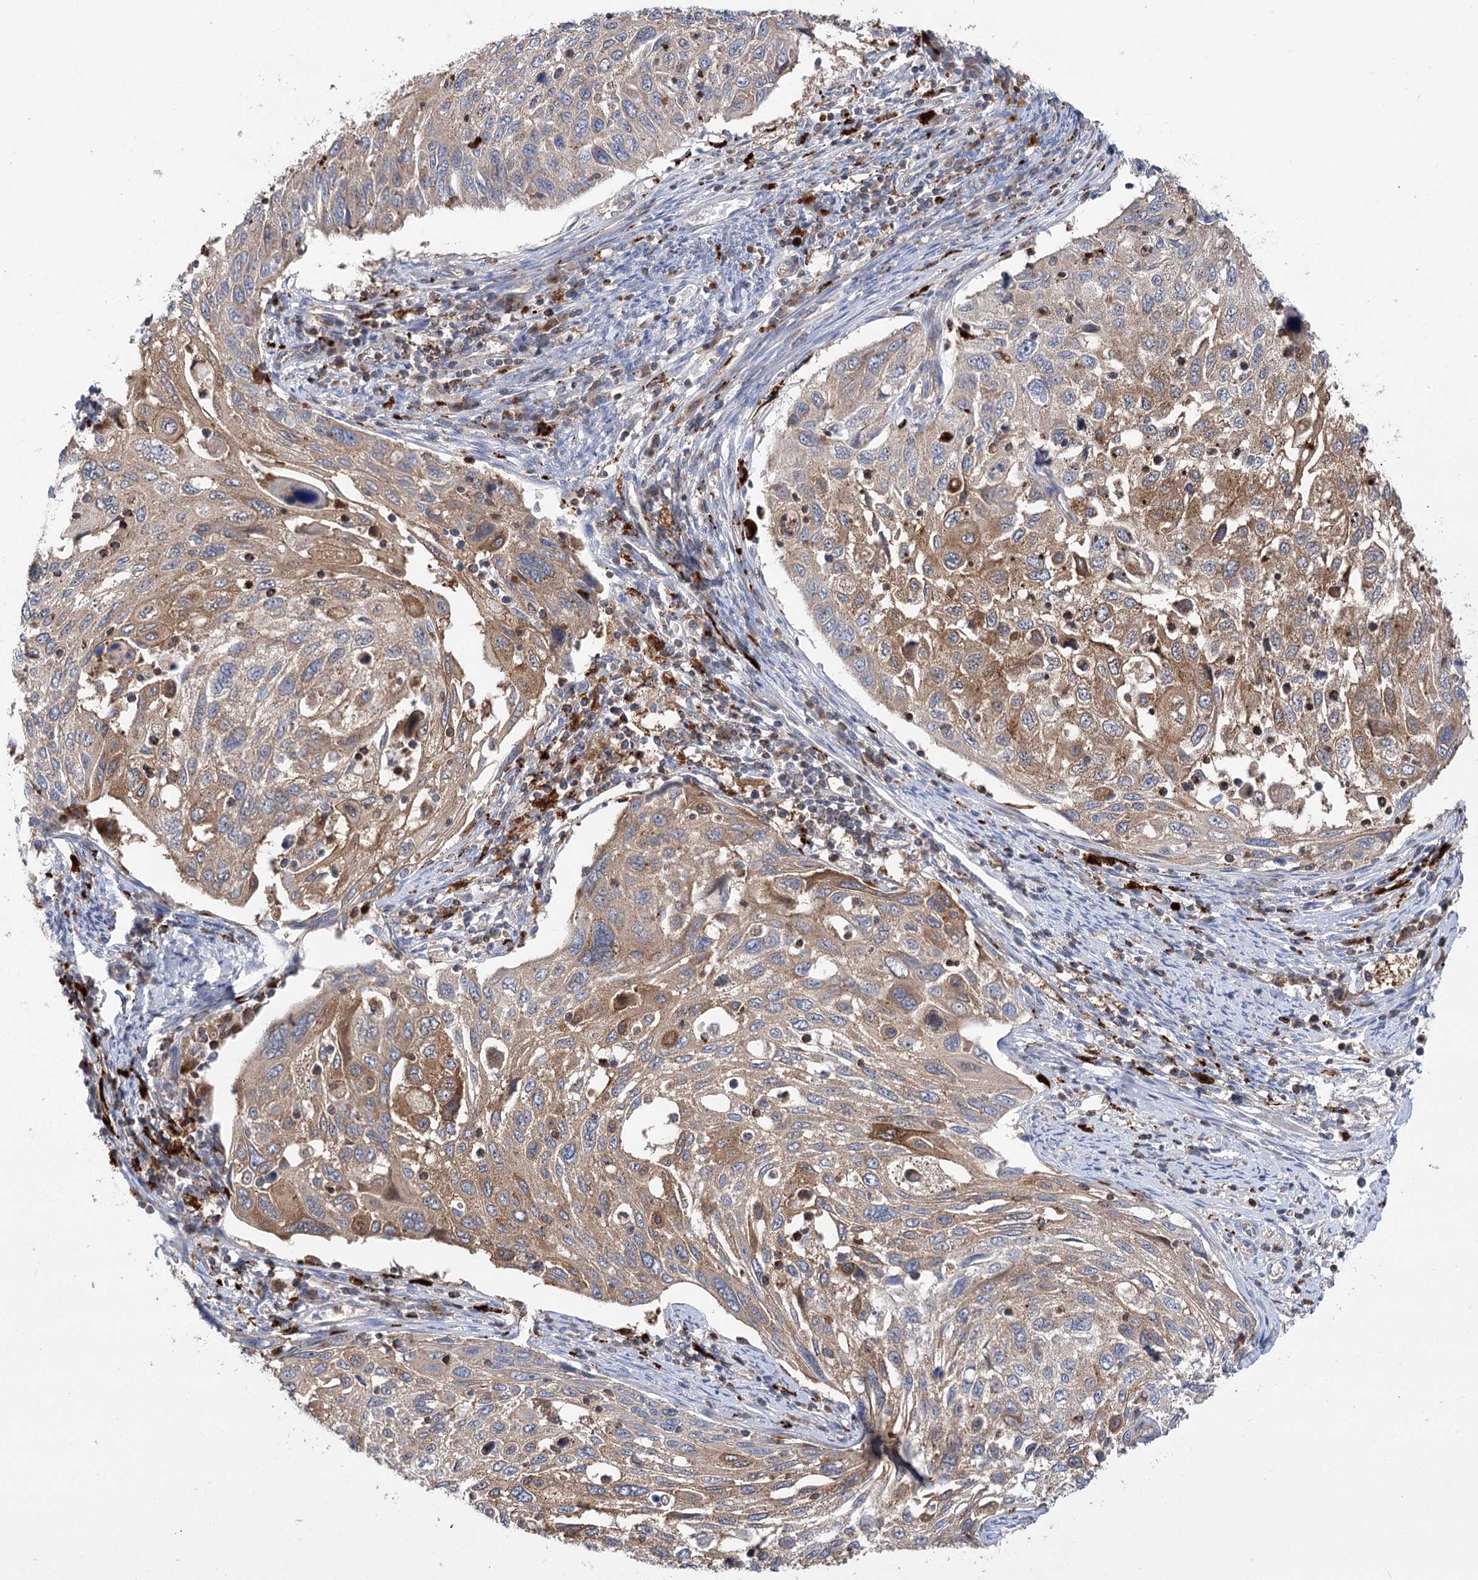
{"staining": {"intensity": "moderate", "quantity": ">75%", "location": "cytoplasmic/membranous"}, "tissue": "cervical cancer", "cell_type": "Tumor cells", "image_type": "cancer", "snomed": [{"axis": "morphology", "description": "Squamous cell carcinoma, NOS"}, {"axis": "topography", "description": "Cervix"}], "caption": "This histopathology image exhibits immunohistochemistry (IHC) staining of cervical squamous cell carcinoma, with medium moderate cytoplasmic/membranous positivity in about >75% of tumor cells.", "gene": "VPS37B", "patient": {"sex": "female", "age": 70}}